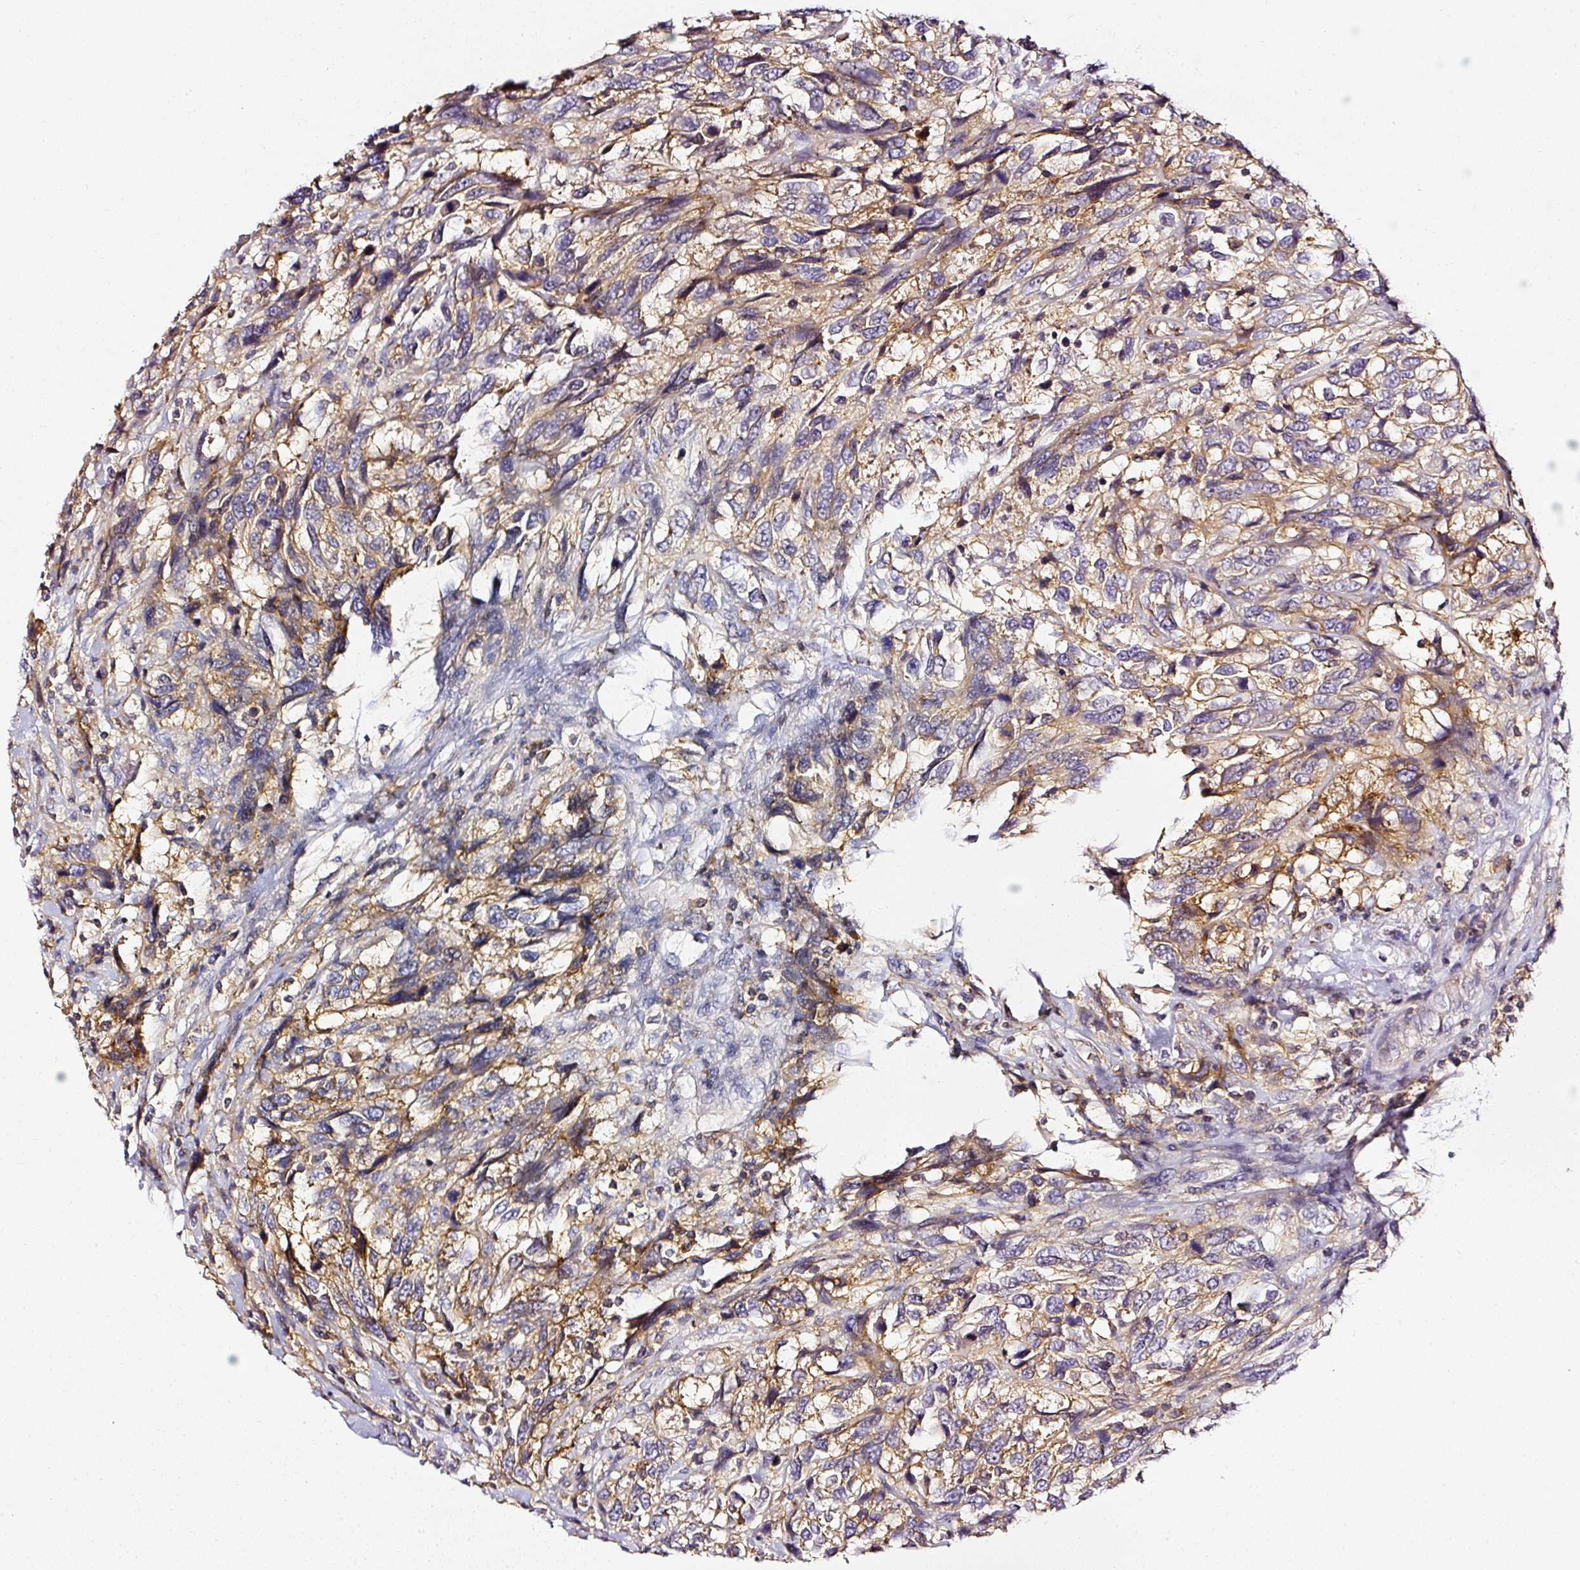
{"staining": {"intensity": "moderate", "quantity": ">75%", "location": "cytoplasmic/membranous"}, "tissue": "urothelial cancer", "cell_type": "Tumor cells", "image_type": "cancer", "snomed": [{"axis": "morphology", "description": "Urothelial carcinoma, High grade"}, {"axis": "topography", "description": "Urinary bladder"}], "caption": "A photomicrograph showing moderate cytoplasmic/membranous expression in approximately >75% of tumor cells in urothelial cancer, as visualized by brown immunohistochemical staining.", "gene": "CD47", "patient": {"sex": "female", "age": 70}}